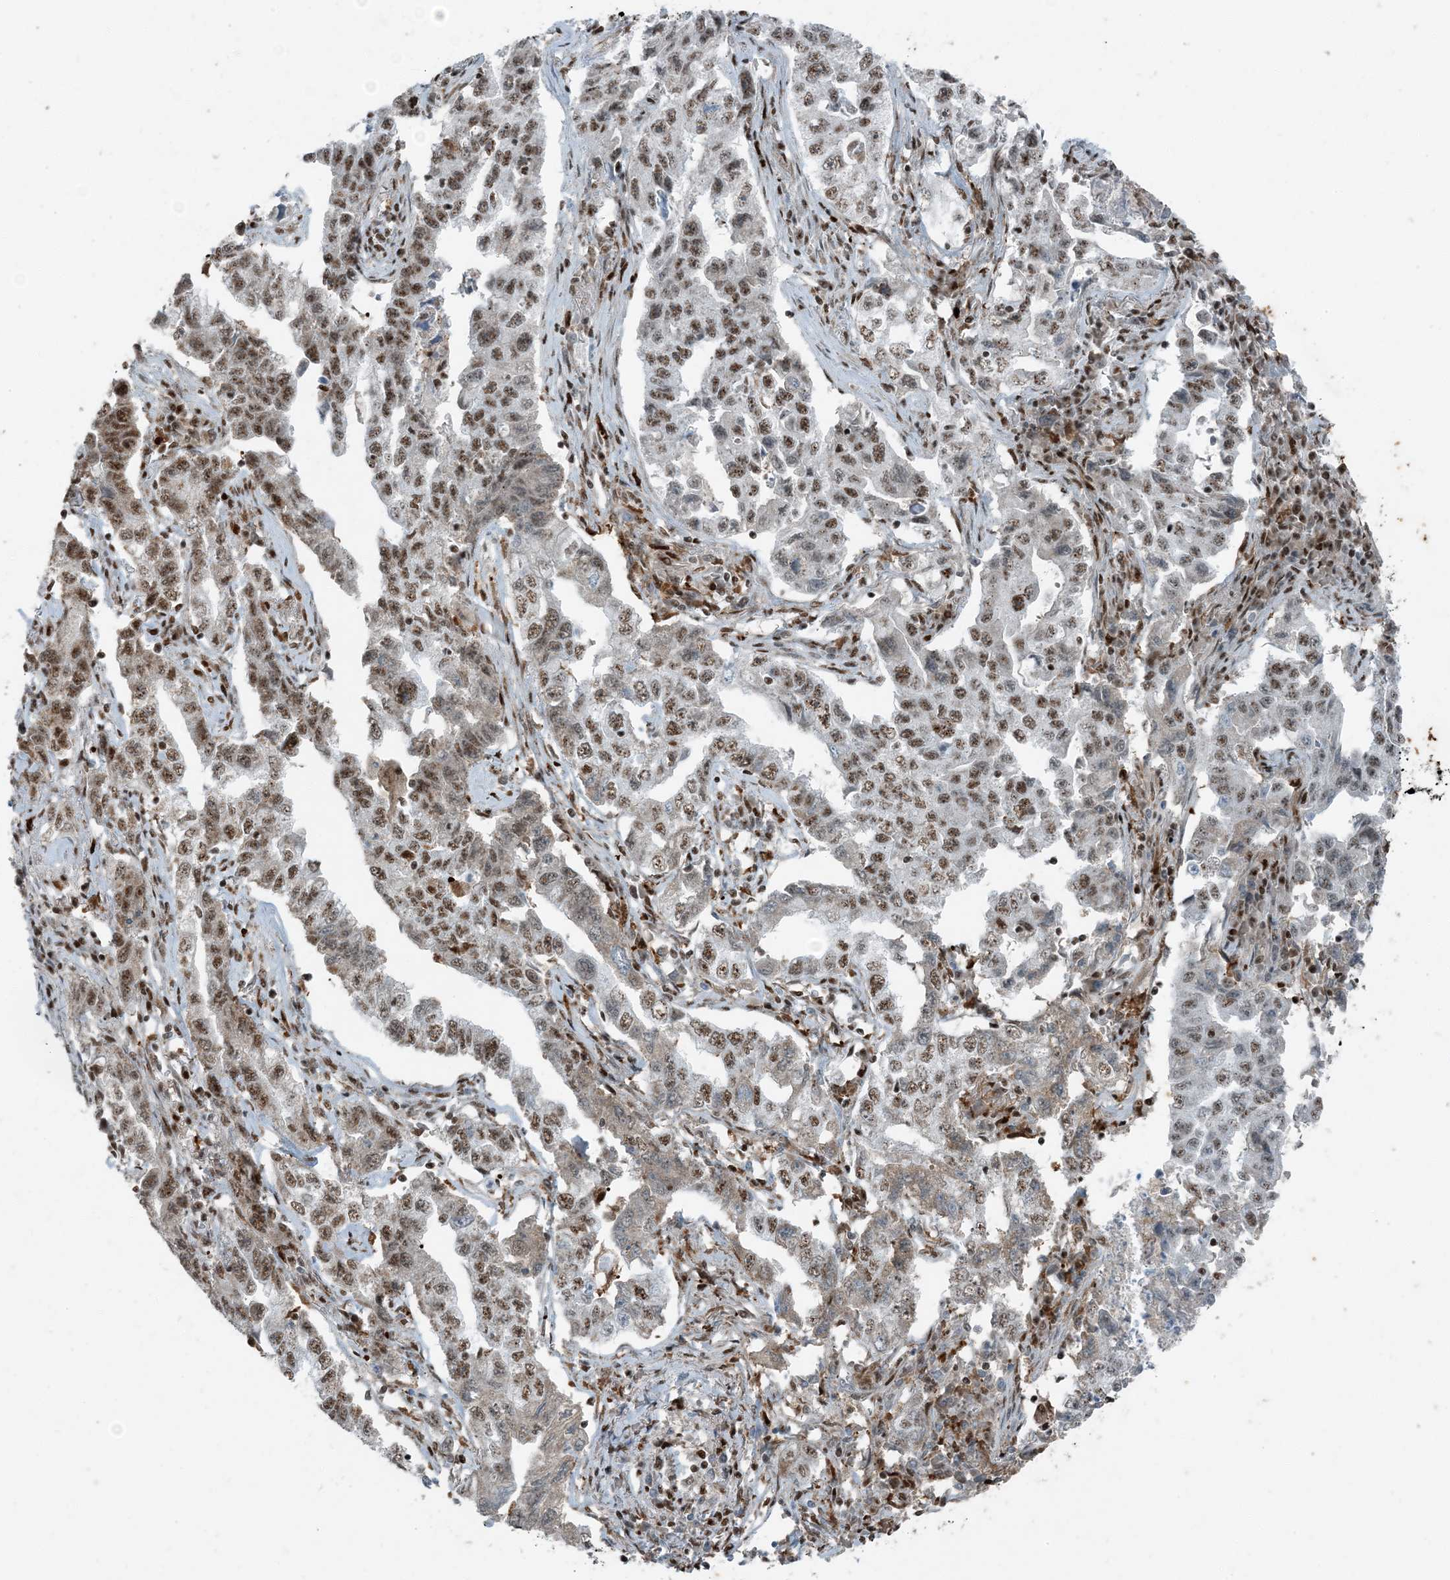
{"staining": {"intensity": "moderate", "quantity": "25%-75%", "location": "nuclear"}, "tissue": "lung cancer", "cell_type": "Tumor cells", "image_type": "cancer", "snomed": [{"axis": "morphology", "description": "Adenocarcinoma, NOS"}, {"axis": "topography", "description": "Lung"}], "caption": "This photomicrograph demonstrates adenocarcinoma (lung) stained with immunohistochemistry (IHC) to label a protein in brown. The nuclear of tumor cells show moderate positivity for the protein. Nuclei are counter-stained blue.", "gene": "TADA2B", "patient": {"sex": "female", "age": 51}}